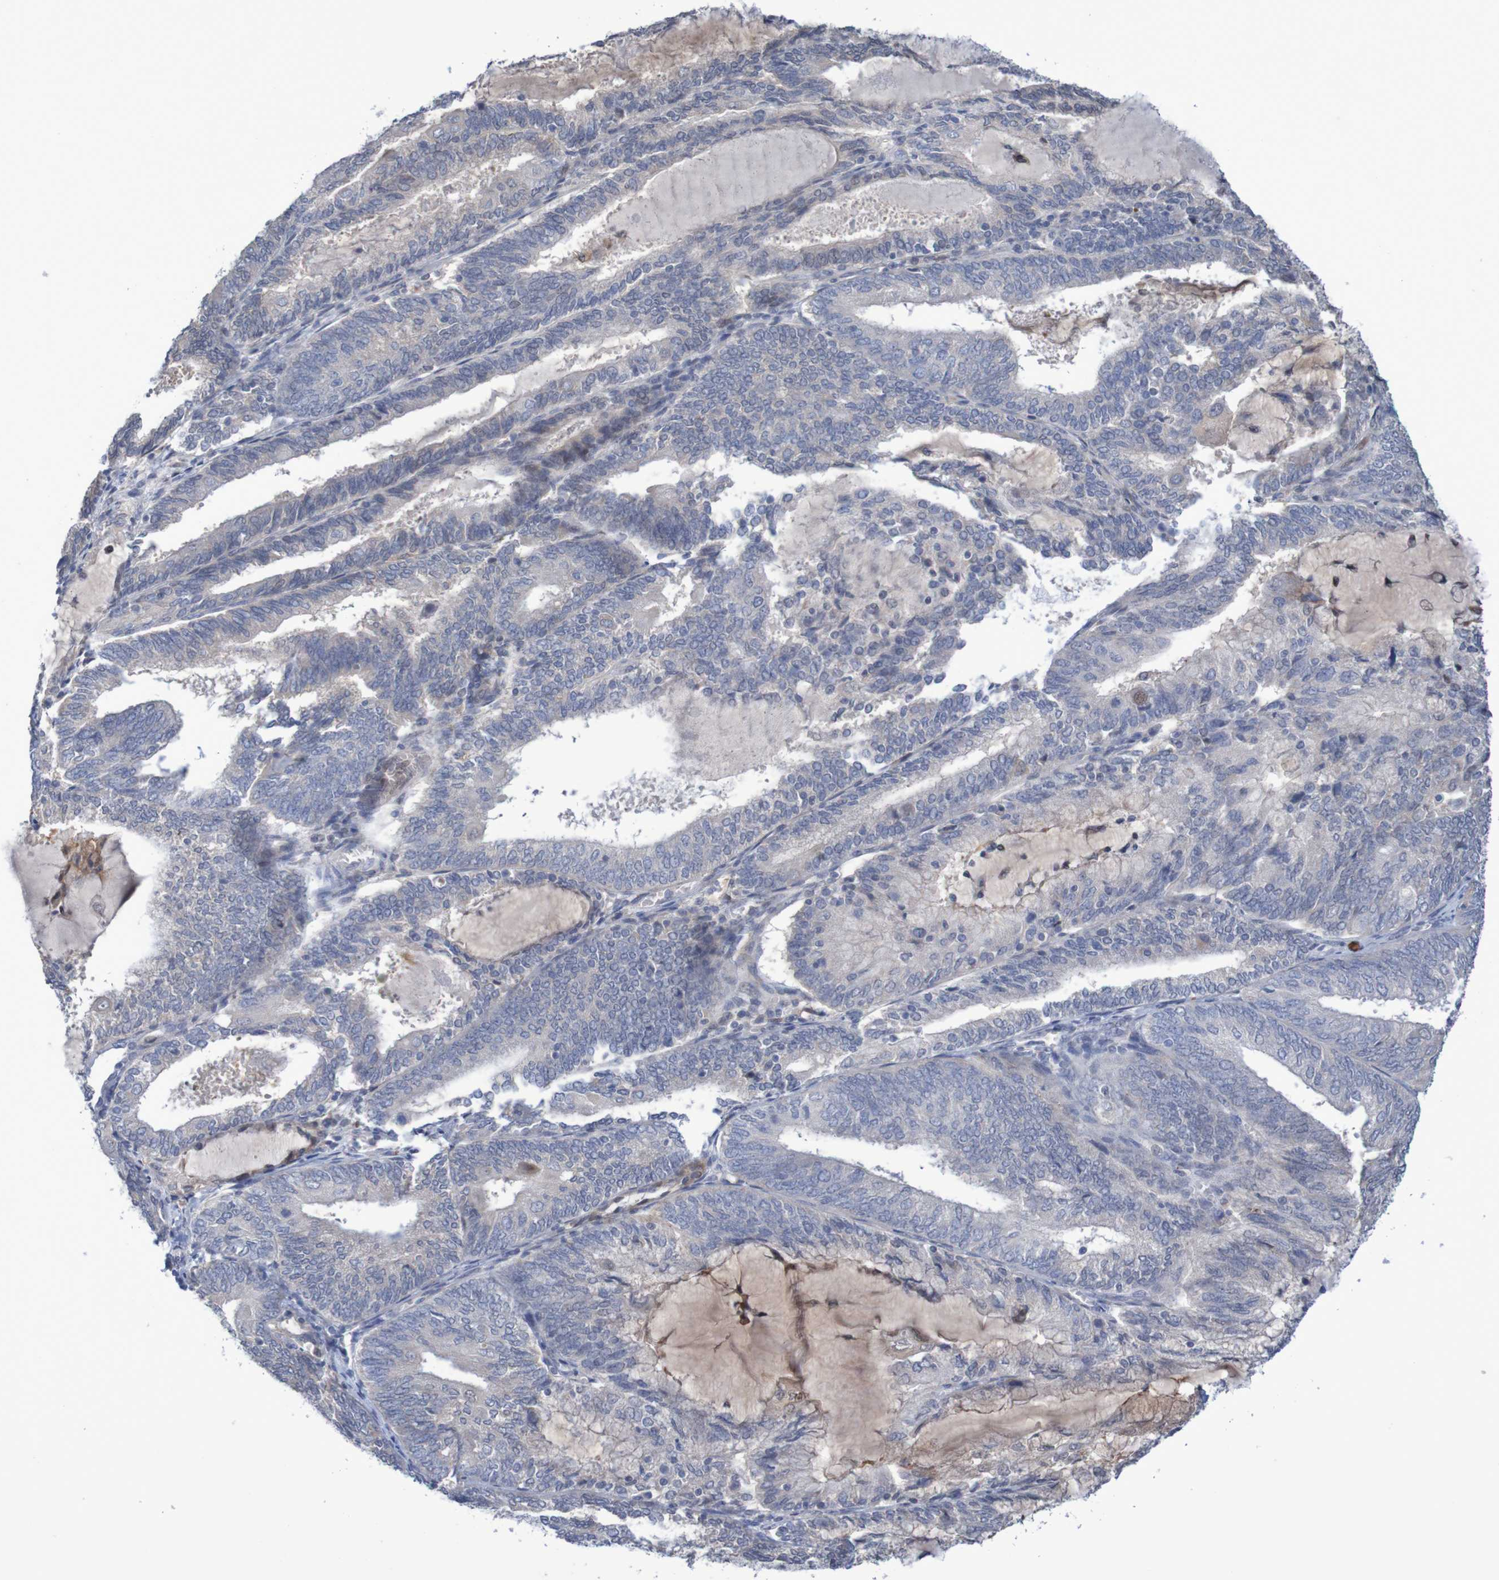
{"staining": {"intensity": "negative", "quantity": "none", "location": "none"}, "tissue": "endometrial cancer", "cell_type": "Tumor cells", "image_type": "cancer", "snomed": [{"axis": "morphology", "description": "Adenocarcinoma, NOS"}, {"axis": "topography", "description": "Endometrium"}], "caption": "This is an immunohistochemistry image of adenocarcinoma (endometrial). There is no staining in tumor cells.", "gene": "FBP2", "patient": {"sex": "female", "age": 81}}